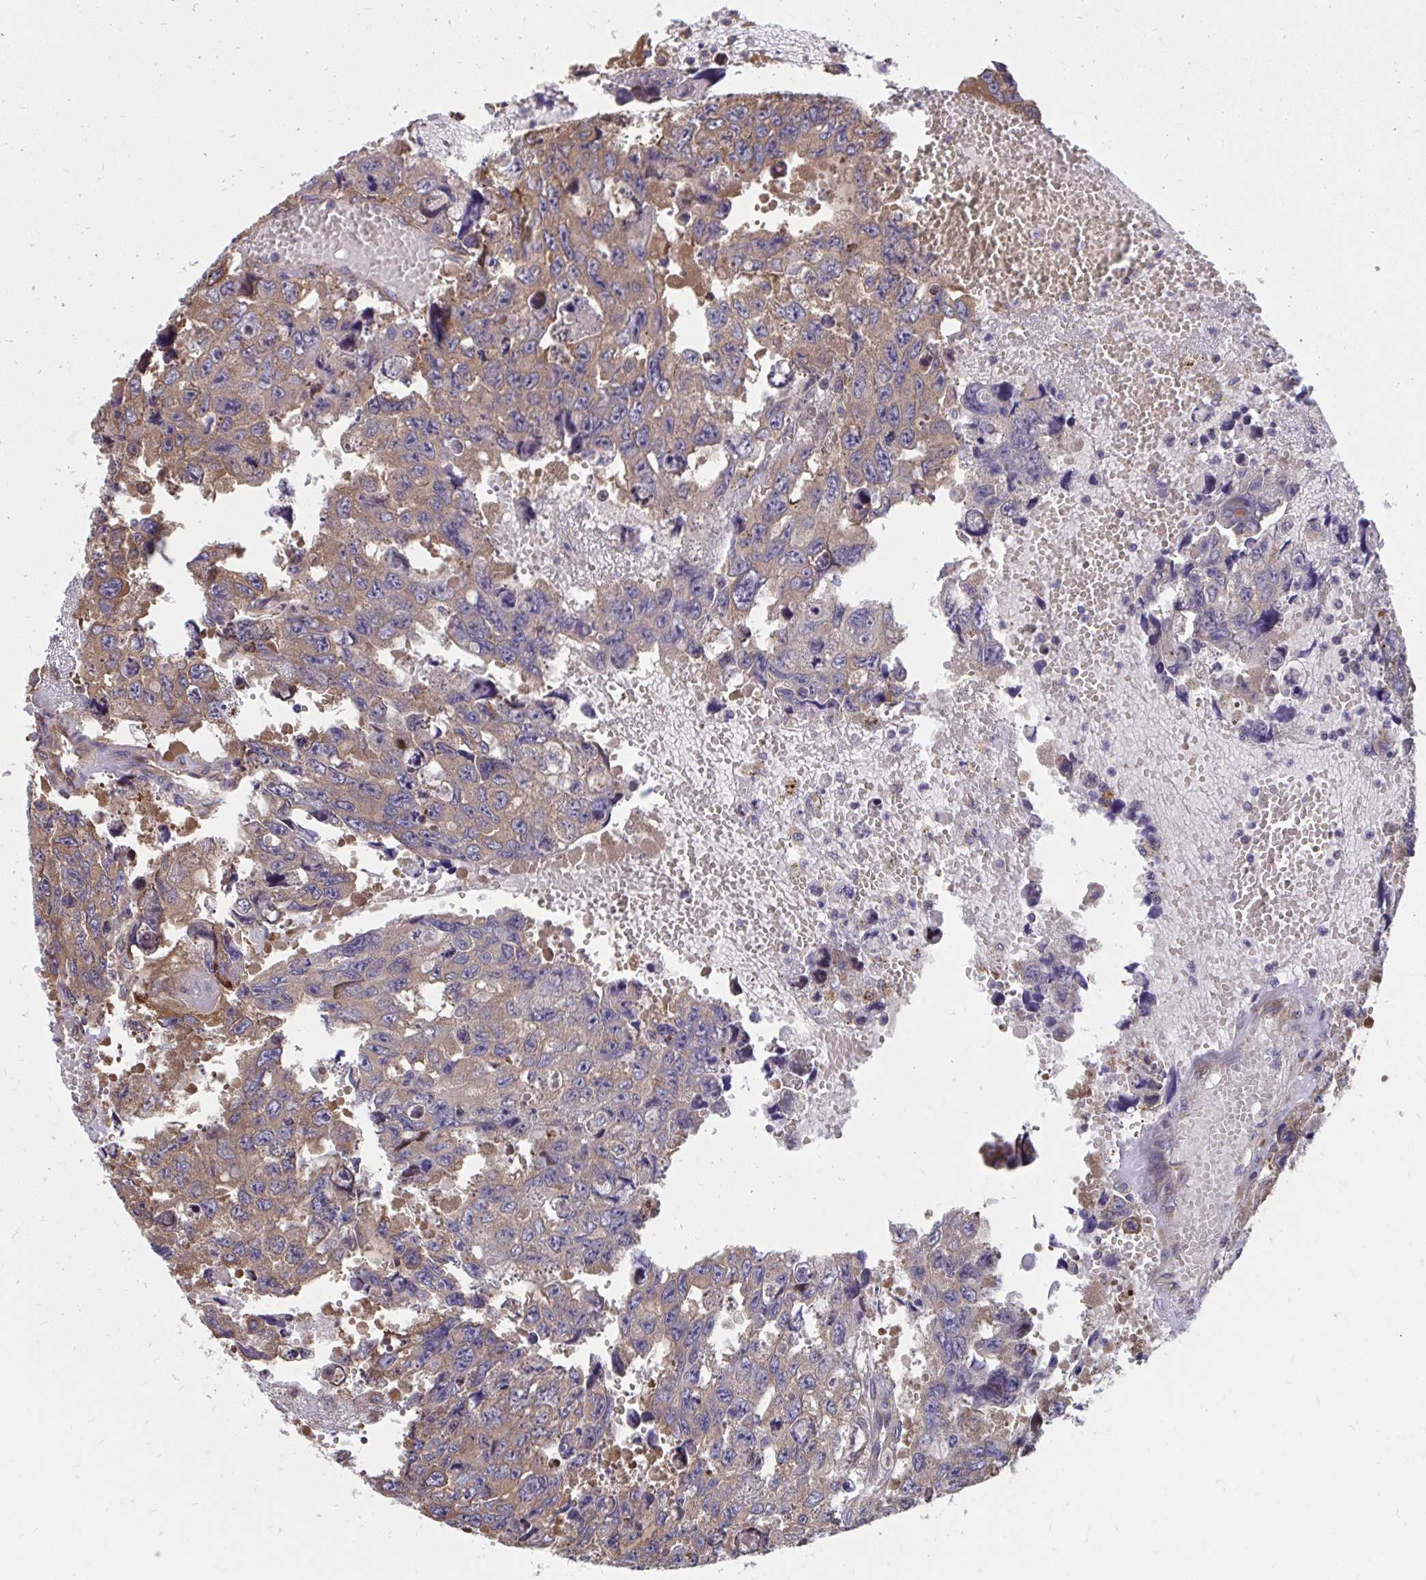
{"staining": {"intensity": "moderate", "quantity": "25%-75%", "location": "cytoplasmic/membranous"}, "tissue": "testis cancer", "cell_type": "Tumor cells", "image_type": "cancer", "snomed": [{"axis": "morphology", "description": "Seminoma, NOS"}, {"axis": "topography", "description": "Testis"}], "caption": "Protein expression analysis of human testis seminoma reveals moderate cytoplasmic/membranous positivity in about 25%-75% of tumor cells.", "gene": "ZNF778", "patient": {"sex": "male", "age": 26}}